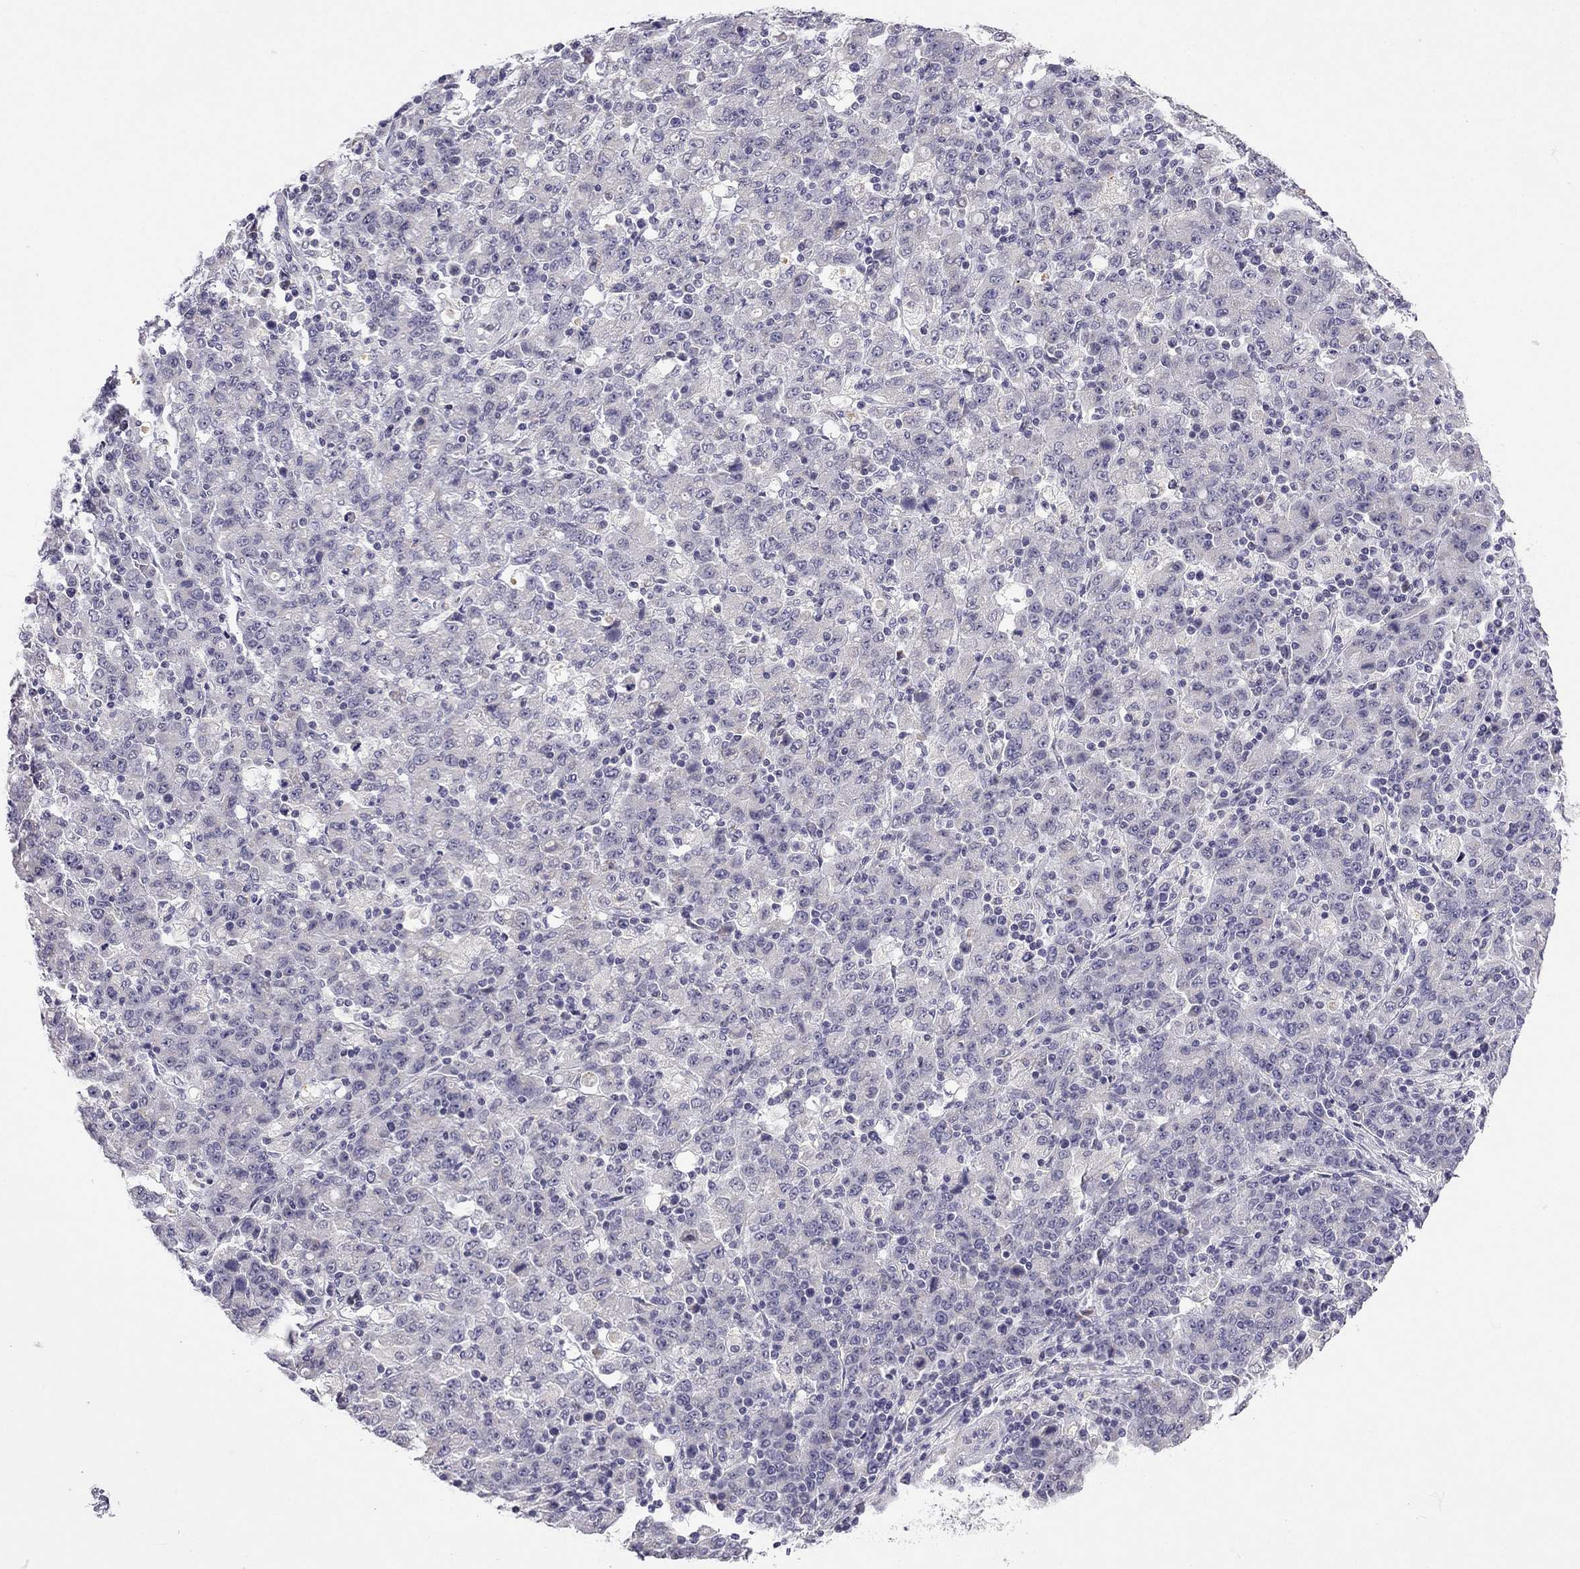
{"staining": {"intensity": "negative", "quantity": "none", "location": "none"}, "tissue": "stomach cancer", "cell_type": "Tumor cells", "image_type": "cancer", "snomed": [{"axis": "morphology", "description": "Adenocarcinoma, NOS"}, {"axis": "topography", "description": "Stomach, upper"}], "caption": "A photomicrograph of stomach adenocarcinoma stained for a protein exhibits no brown staining in tumor cells.", "gene": "C5orf49", "patient": {"sex": "male", "age": 69}}